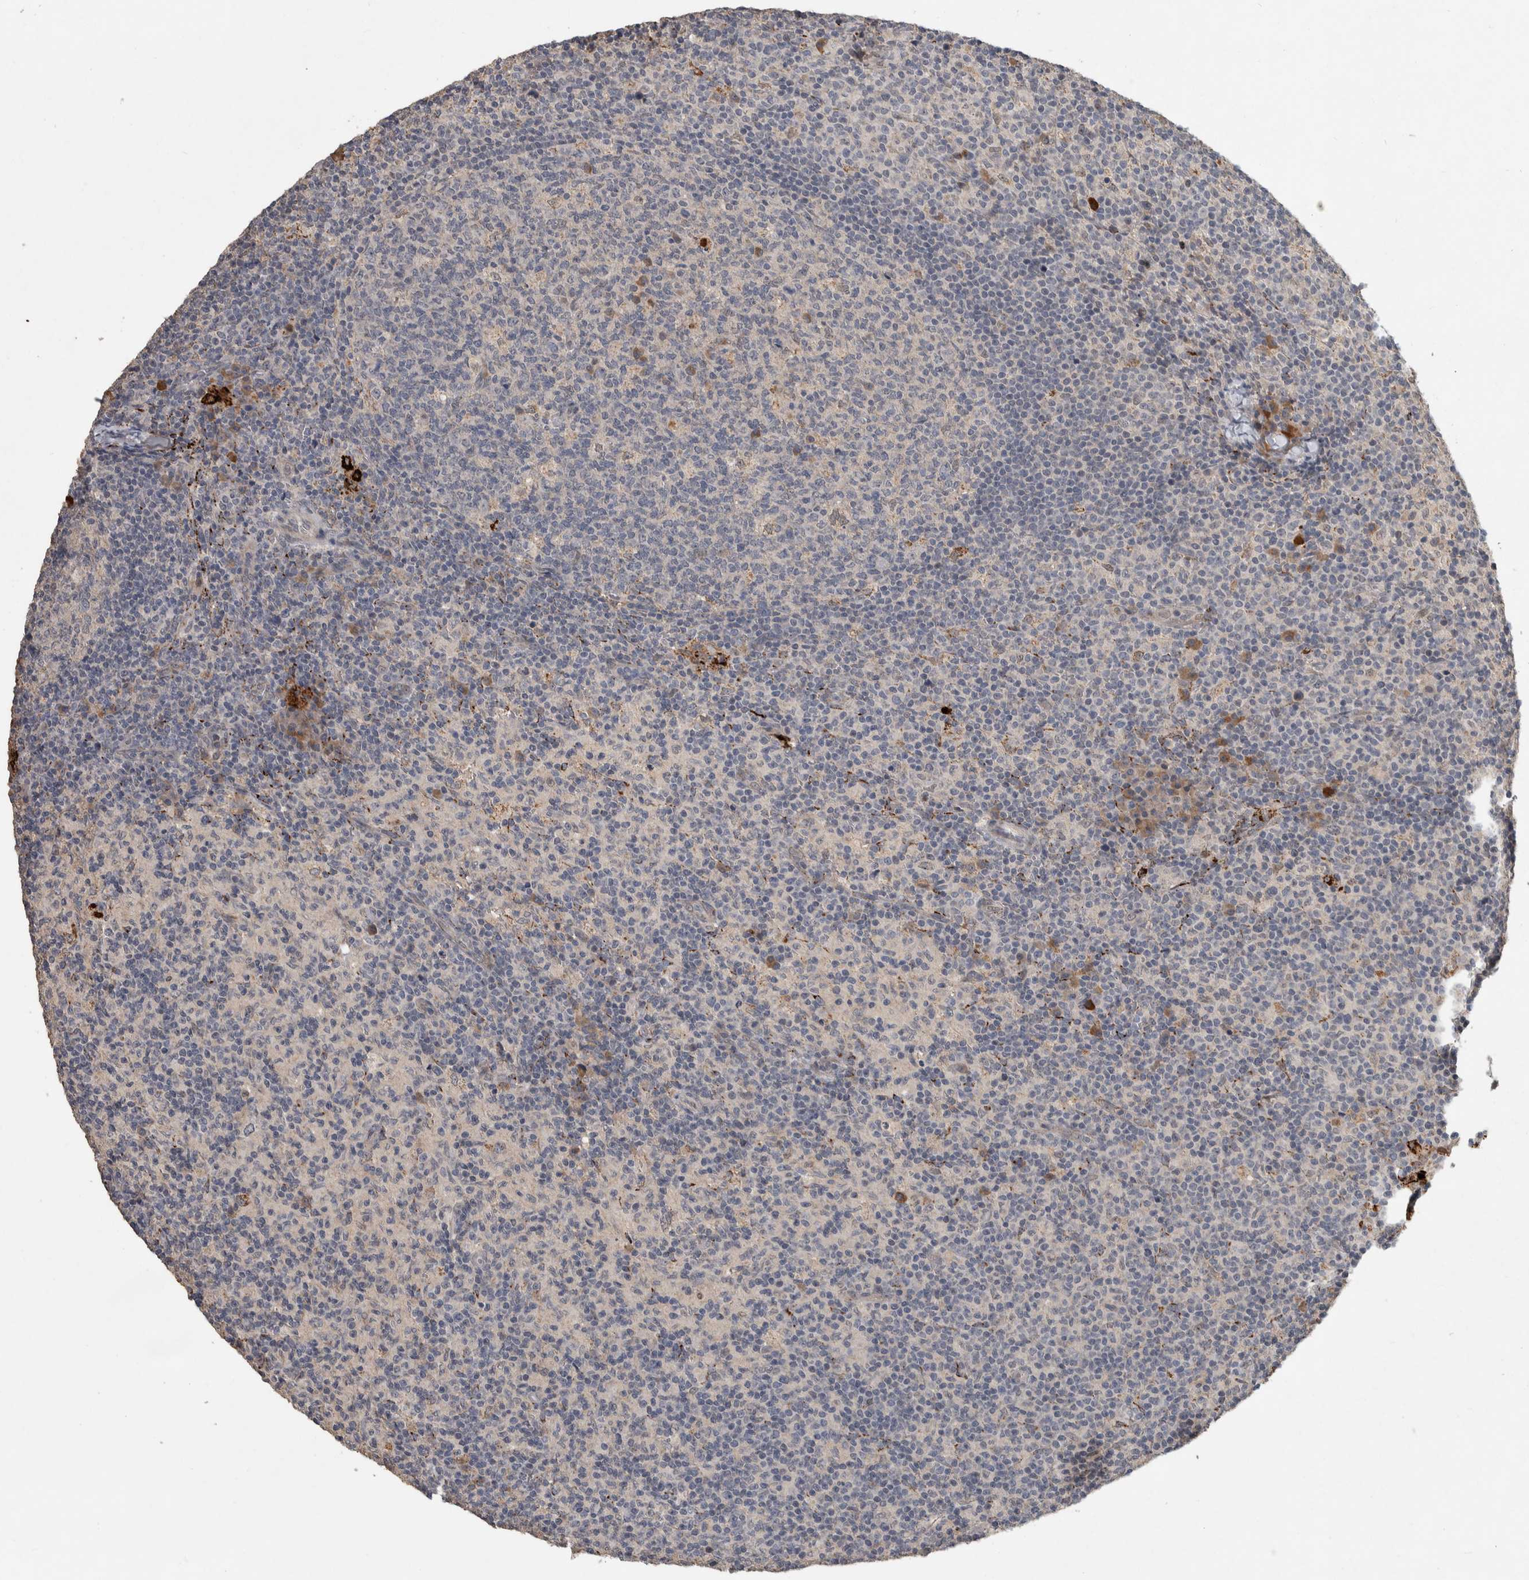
{"staining": {"intensity": "negative", "quantity": "none", "location": "none"}, "tissue": "lymph node", "cell_type": "Germinal center cells", "image_type": "normal", "snomed": [{"axis": "morphology", "description": "Normal tissue, NOS"}, {"axis": "morphology", "description": "Inflammation, NOS"}, {"axis": "topography", "description": "Lymph node"}], "caption": "The histopathology image displays no significant positivity in germinal center cells of lymph node.", "gene": "CHRM3", "patient": {"sex": "male", "age": 55}}